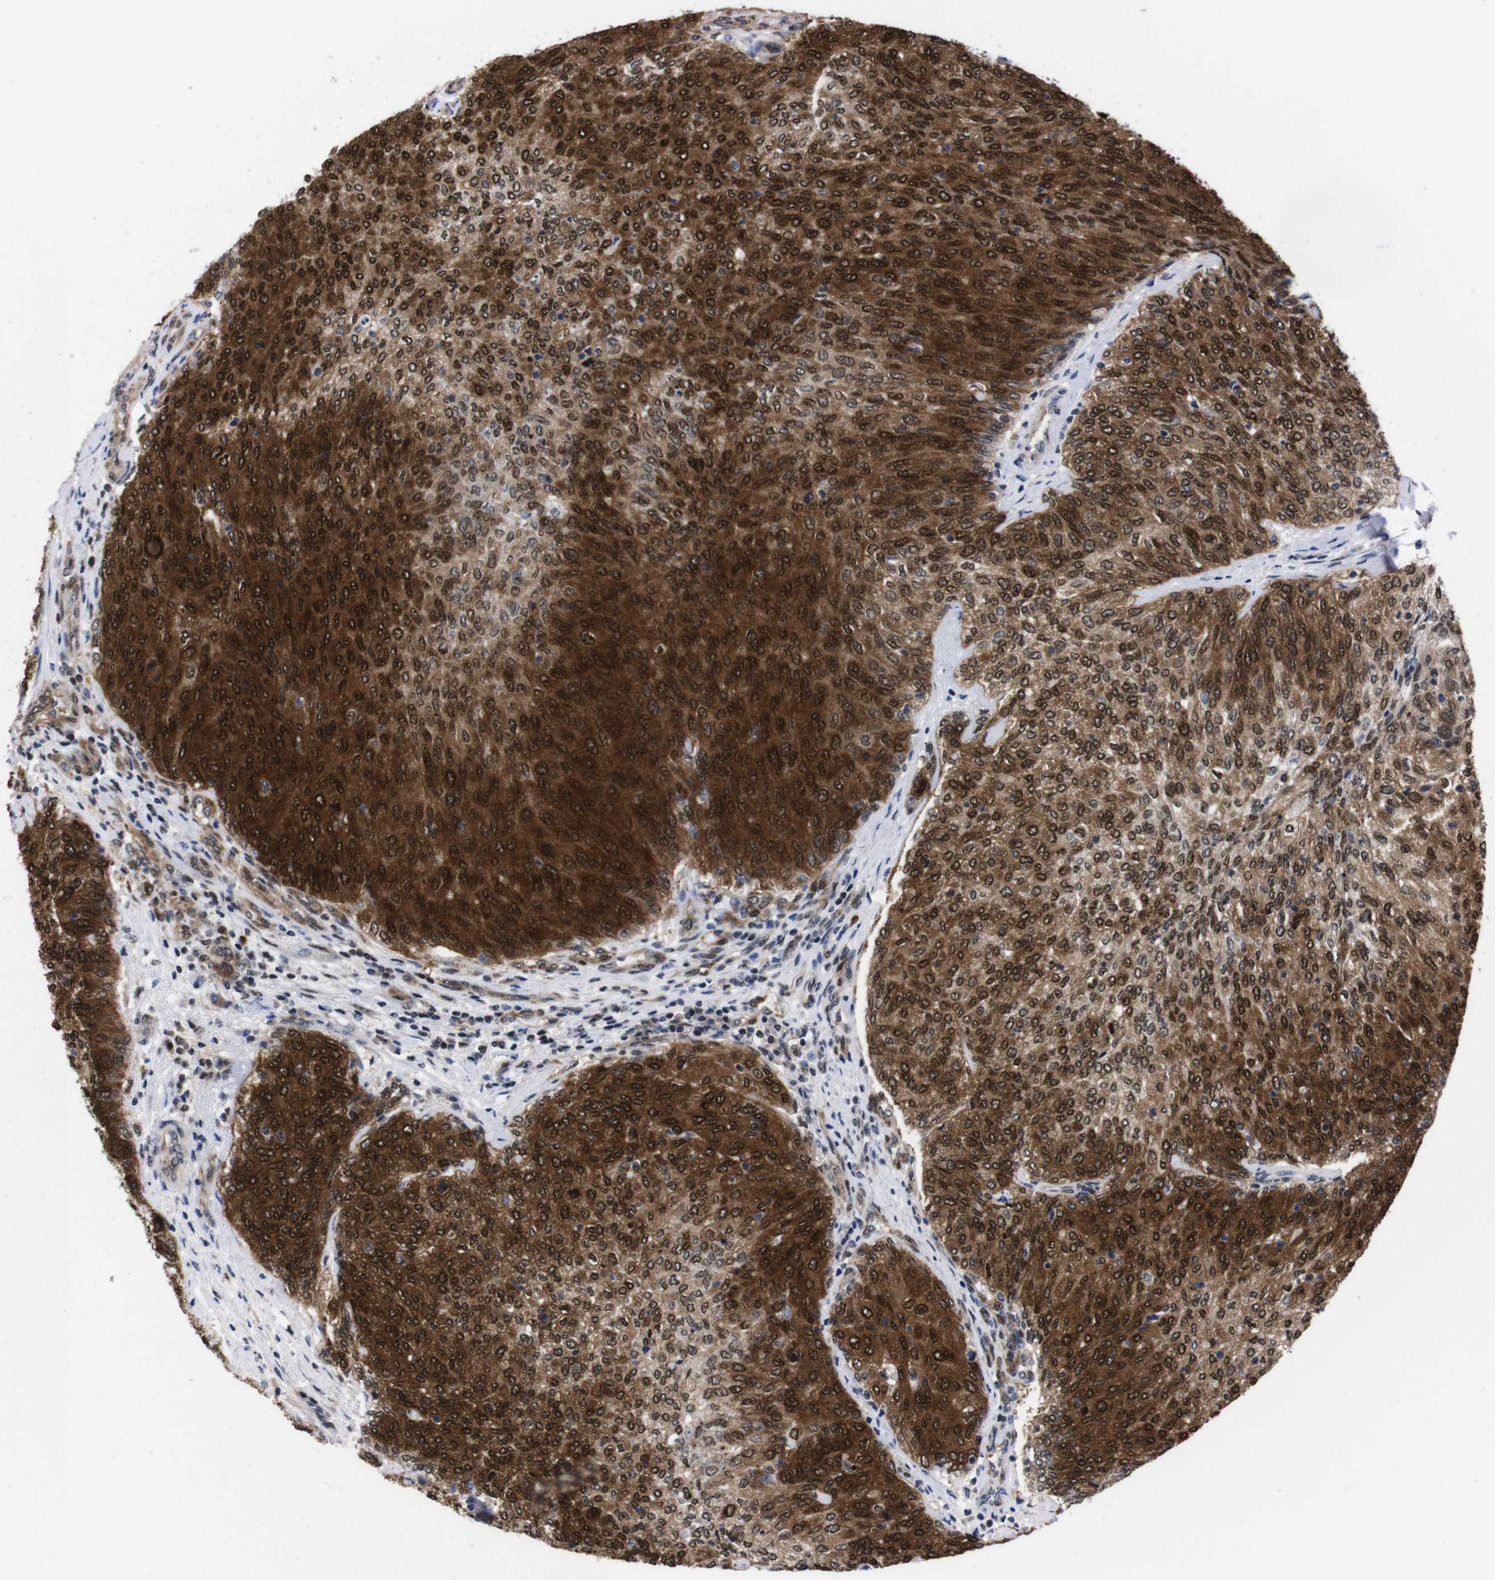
{"staining": {"intensity": "strong", "quantity": ">75%", "location": "cytoplasmic/membranous,nuclear"}, "tissue": "urothelial cancer", "cell_type": "Tumor cells", "image_type": "cancer", "snomed": [{"axis": "morphology", "description": "Urothelial carcinoma, Low grade"}, {"axis": "topography", "description": "Urinary bladder"}], "caption": "The immunohistochemical stain highlights strong cytoplasmic/membranous and nuclear expression in tumor cells of urothelial cancer tissue. (brown staining indicates protein expression, while blue staining denotes nuclei).", "gene": "UBQLN2", "patient": {"sex": "female", "age": 79}}